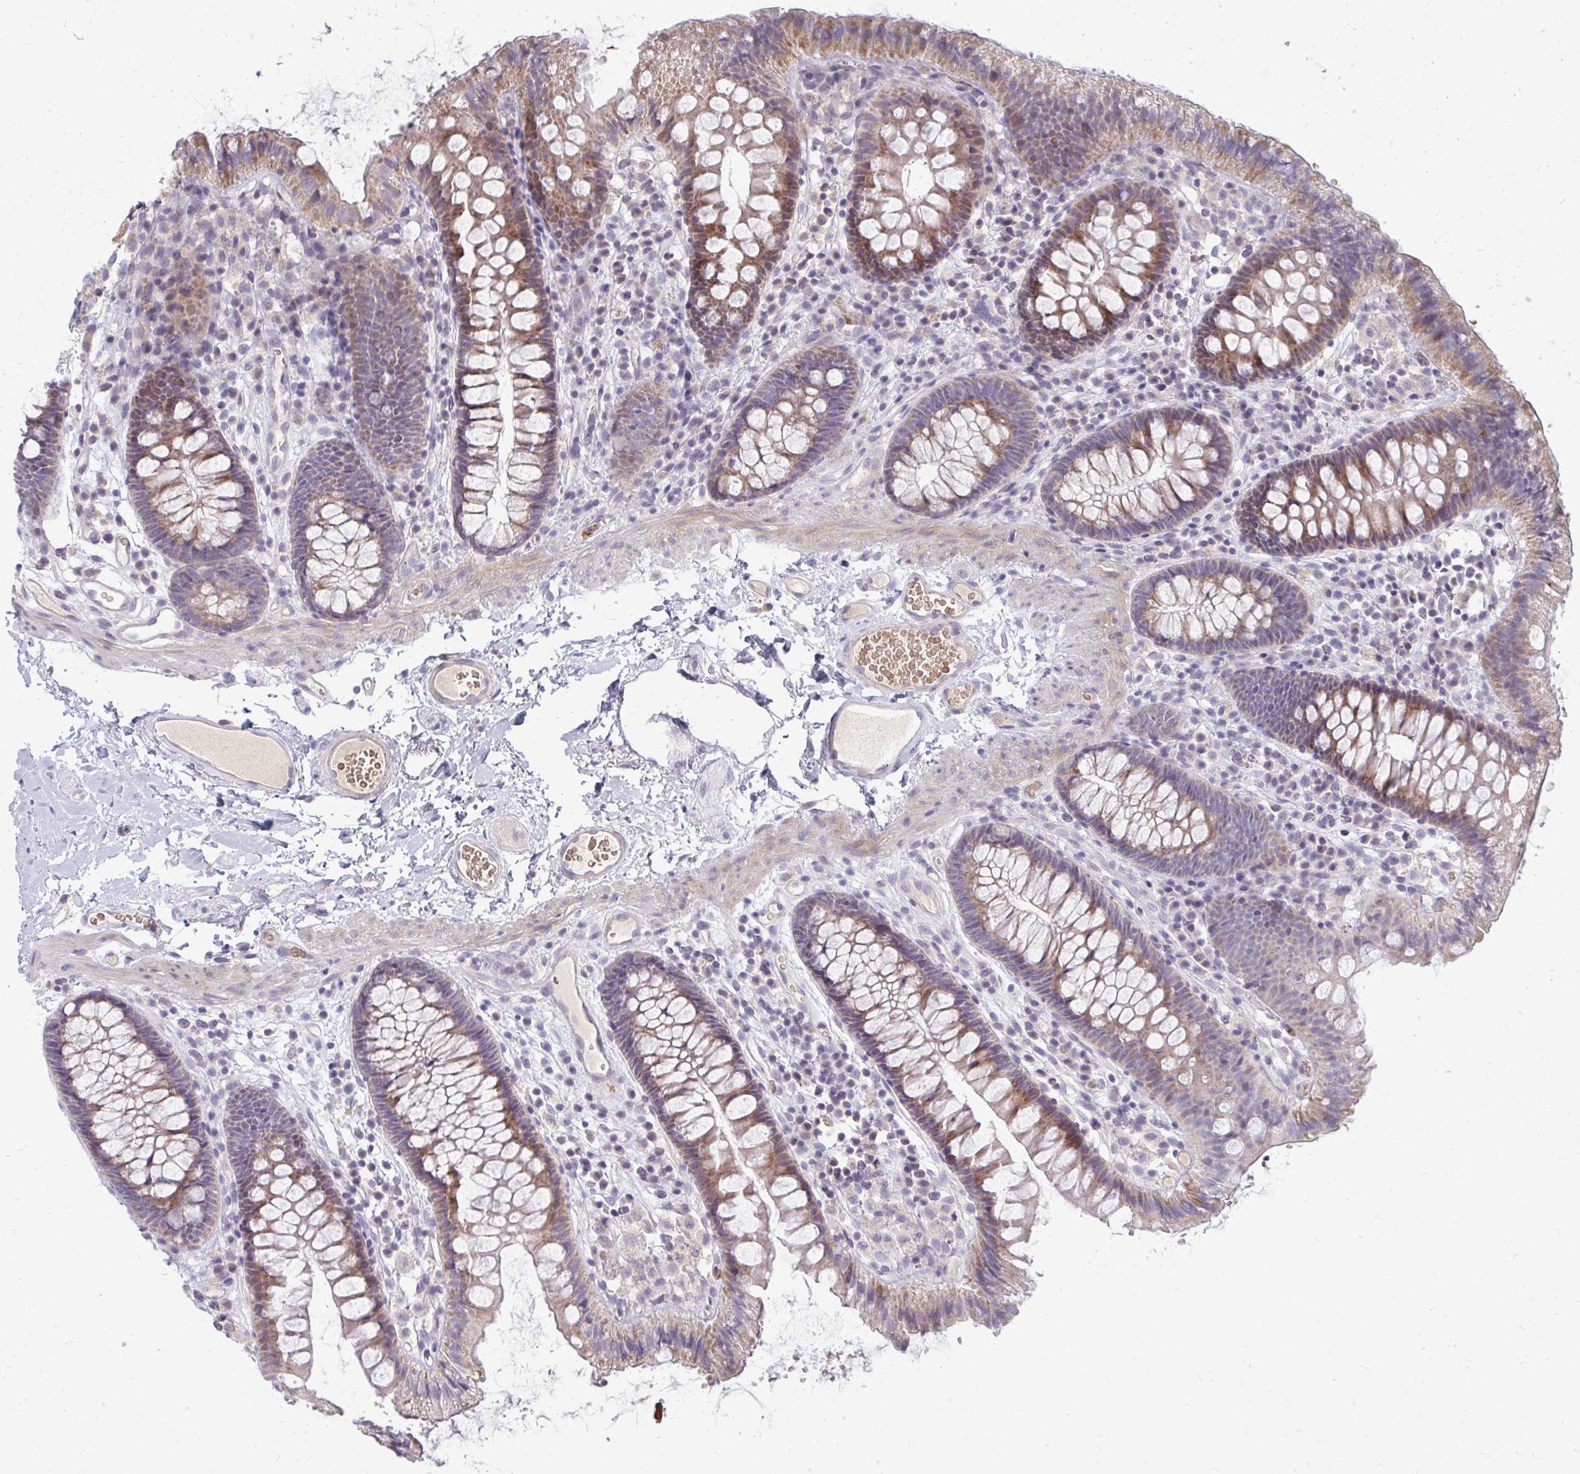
{"staining": {"intensity": "negative", "quantity": "none", "location": "none"}, "tissue": "colon", "cell_type": "Endothelial cells", "image_type": "normal", "snomed": [{"axis": "morphology", "description": "Normal tissue, NOS"}, {"axis": "topography", "description": "Colon"}], "caption": "This image is of unremarkable colon stained with IHC to label a protein in brown with the nuclei are counter-stained blue. There is no positivity in endothelial cells. Brightfield microscopy of immunohistochemistry stained with DAB (3,3'-diaminobenzidine) (brown) and hematoxylin (blue), captured at high magnification.", "gene": "RAB33A", "patient": {"sex": "male", "age": 84}}